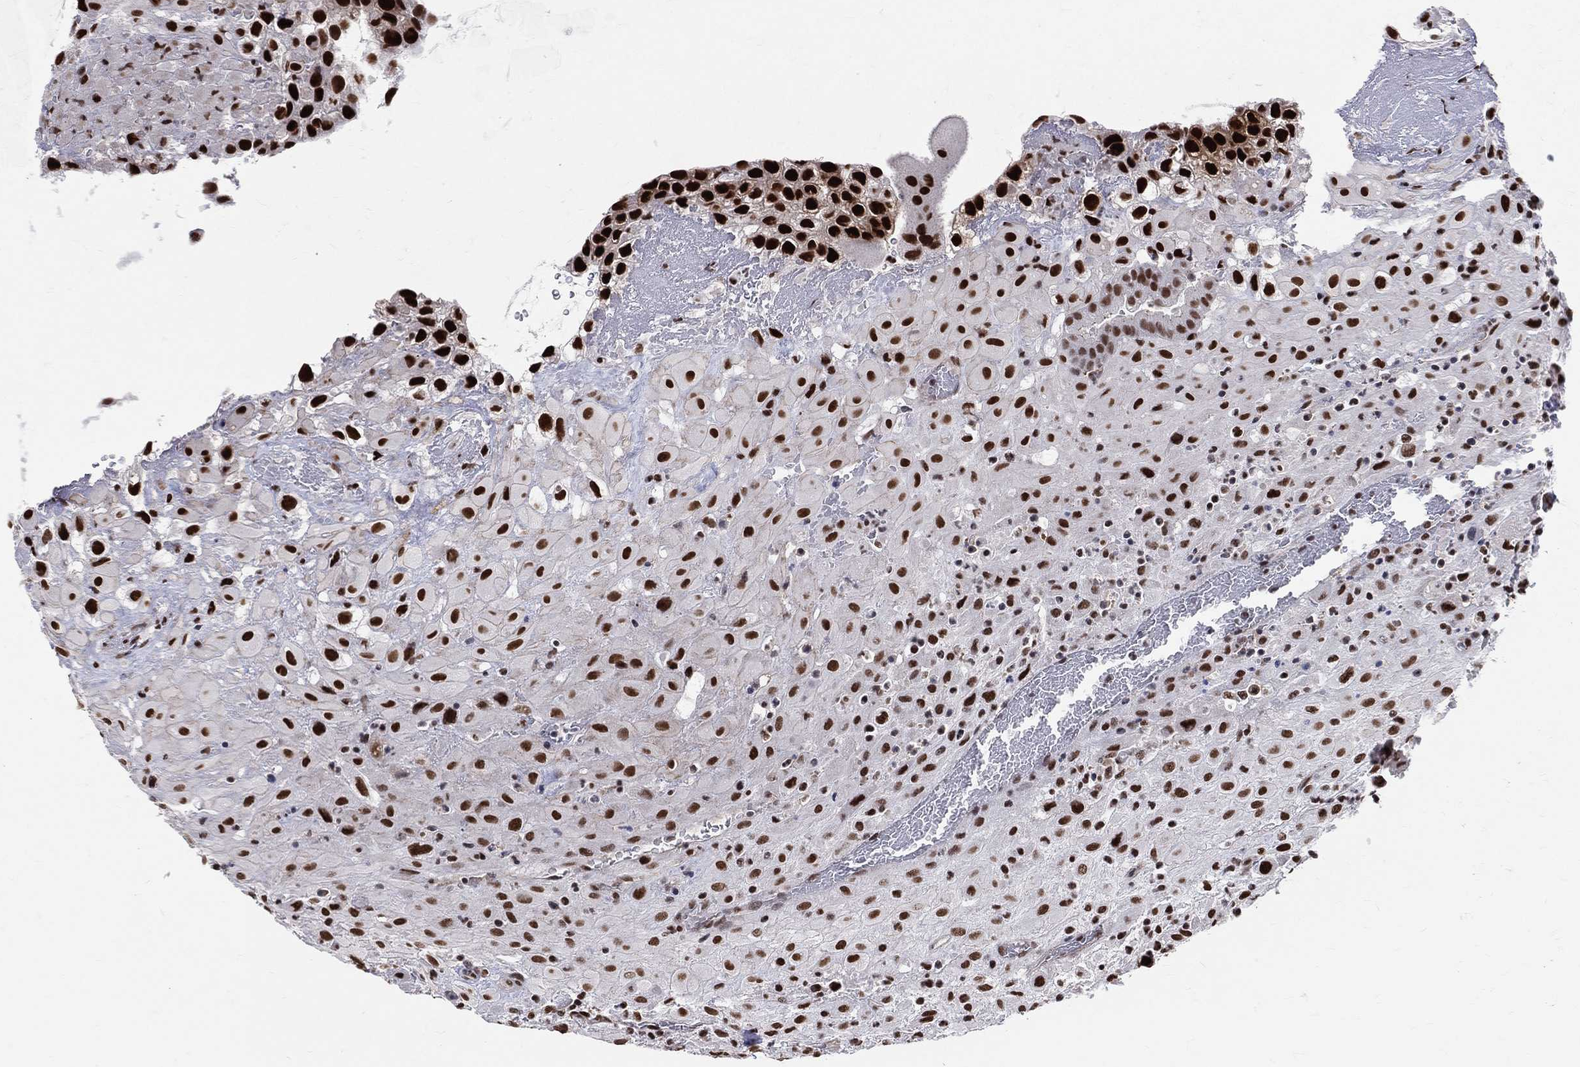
{"staining": {"intensity": "strong", "quantity": ">75%", "location": "nuclear"}, "tissue": "placenta", "cell_type": "Decidual cells", "image_type": "normal", "snomed": [{"axis": "morphology", "description": "Normal tissue, NOS"}, {"axis": "topography", "description": "Placenta"}], "caption": "Immunohistochemical staining of unremarkable human placenta reveals high levels of strong nuclear expression in about >75% of decidual cells.", "gene": "CDK7", "patient": {"sex": "female", "age": 19}}